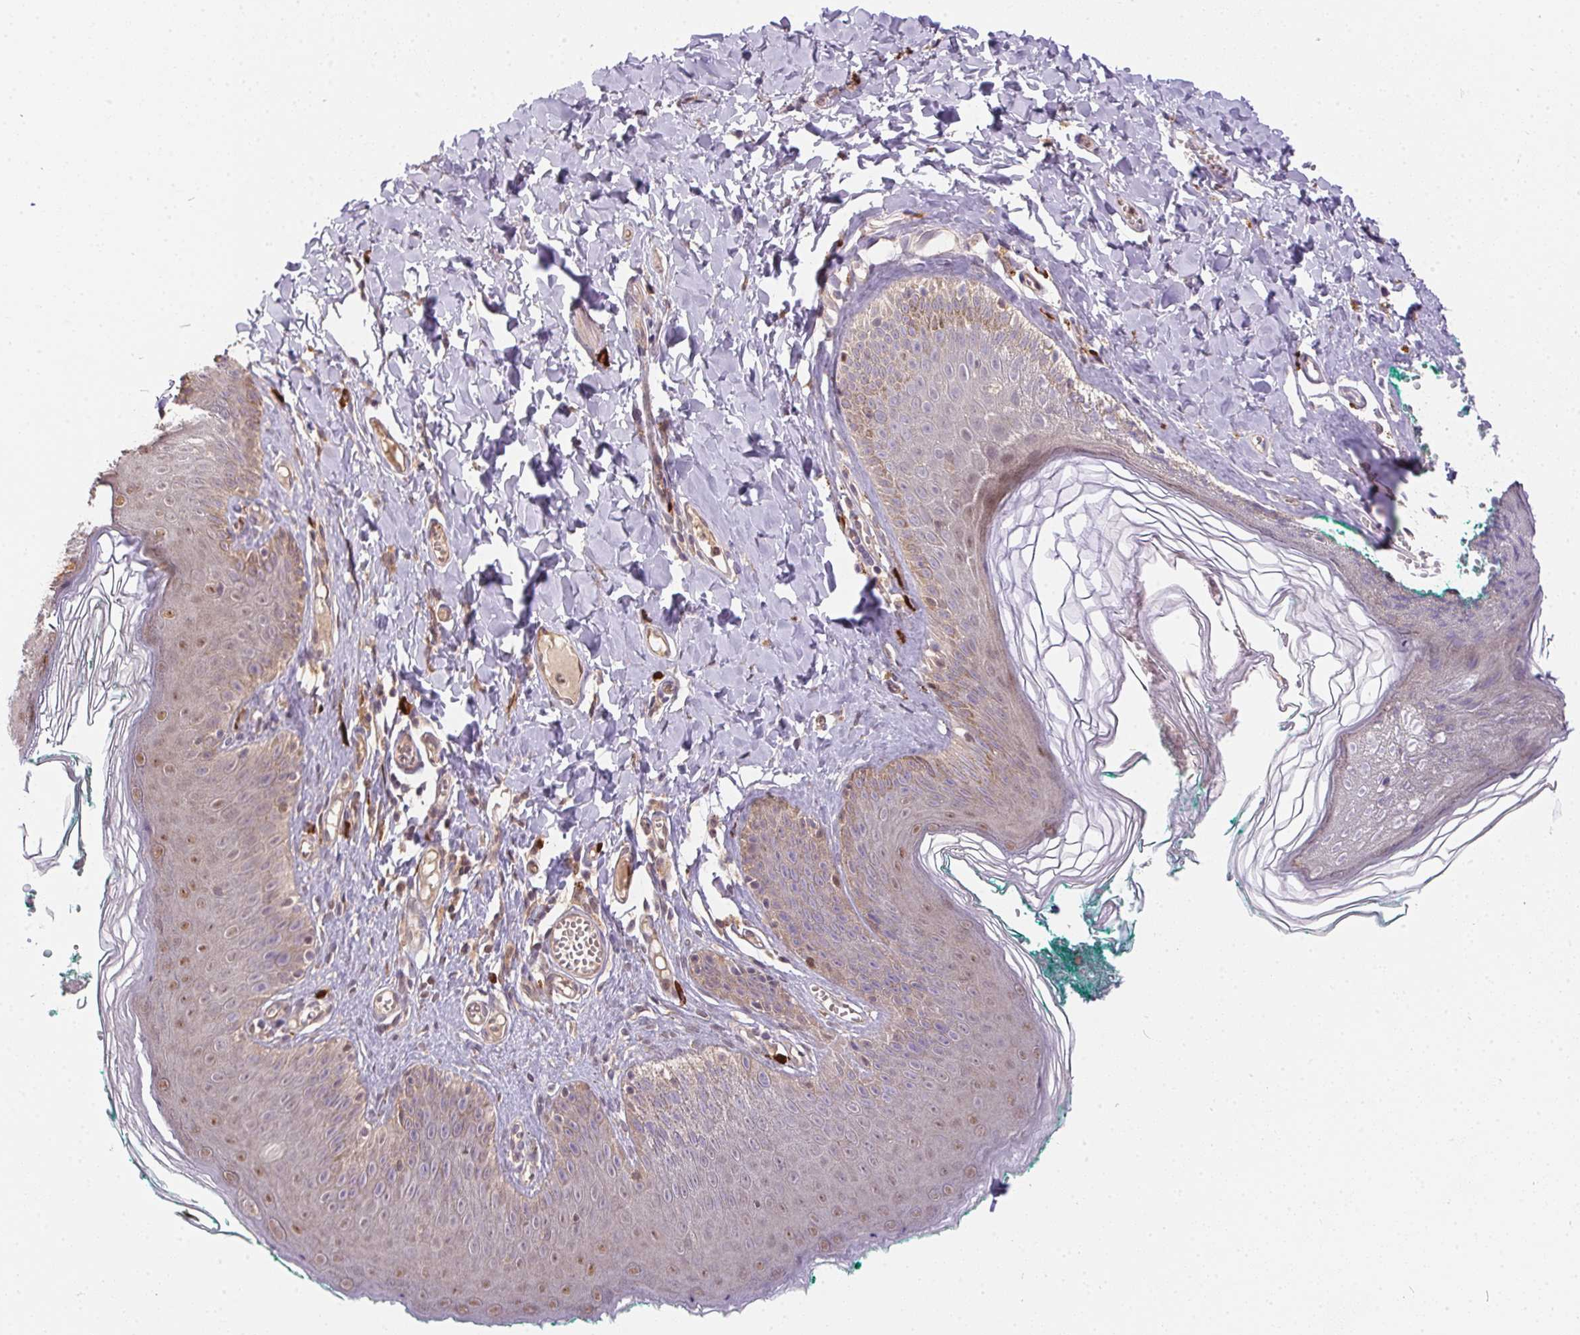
{"staining": {"intensity": "weak", "quantity": "<25%", "location": "nuclear"}, "tissue": "skin", "cell_type": "Epidermal cells", "image_type": "normal", "snomed": [{"axis": "morphology", "description": "Normal tissue, NOS"}, {"axis": "topography", "description": "Vulva"}, {"axis": "topography", "description": "Peripheral nerve tissue"}], "caption": "An immunohistochemistry (IHC) photomicrograph of unremarkable skin is shown. There is no staining in epidermal cells of skin. Nuclei are stained in blue.", "gene": "NUDT16", "patient": {"sex": "female", "age": 66}}